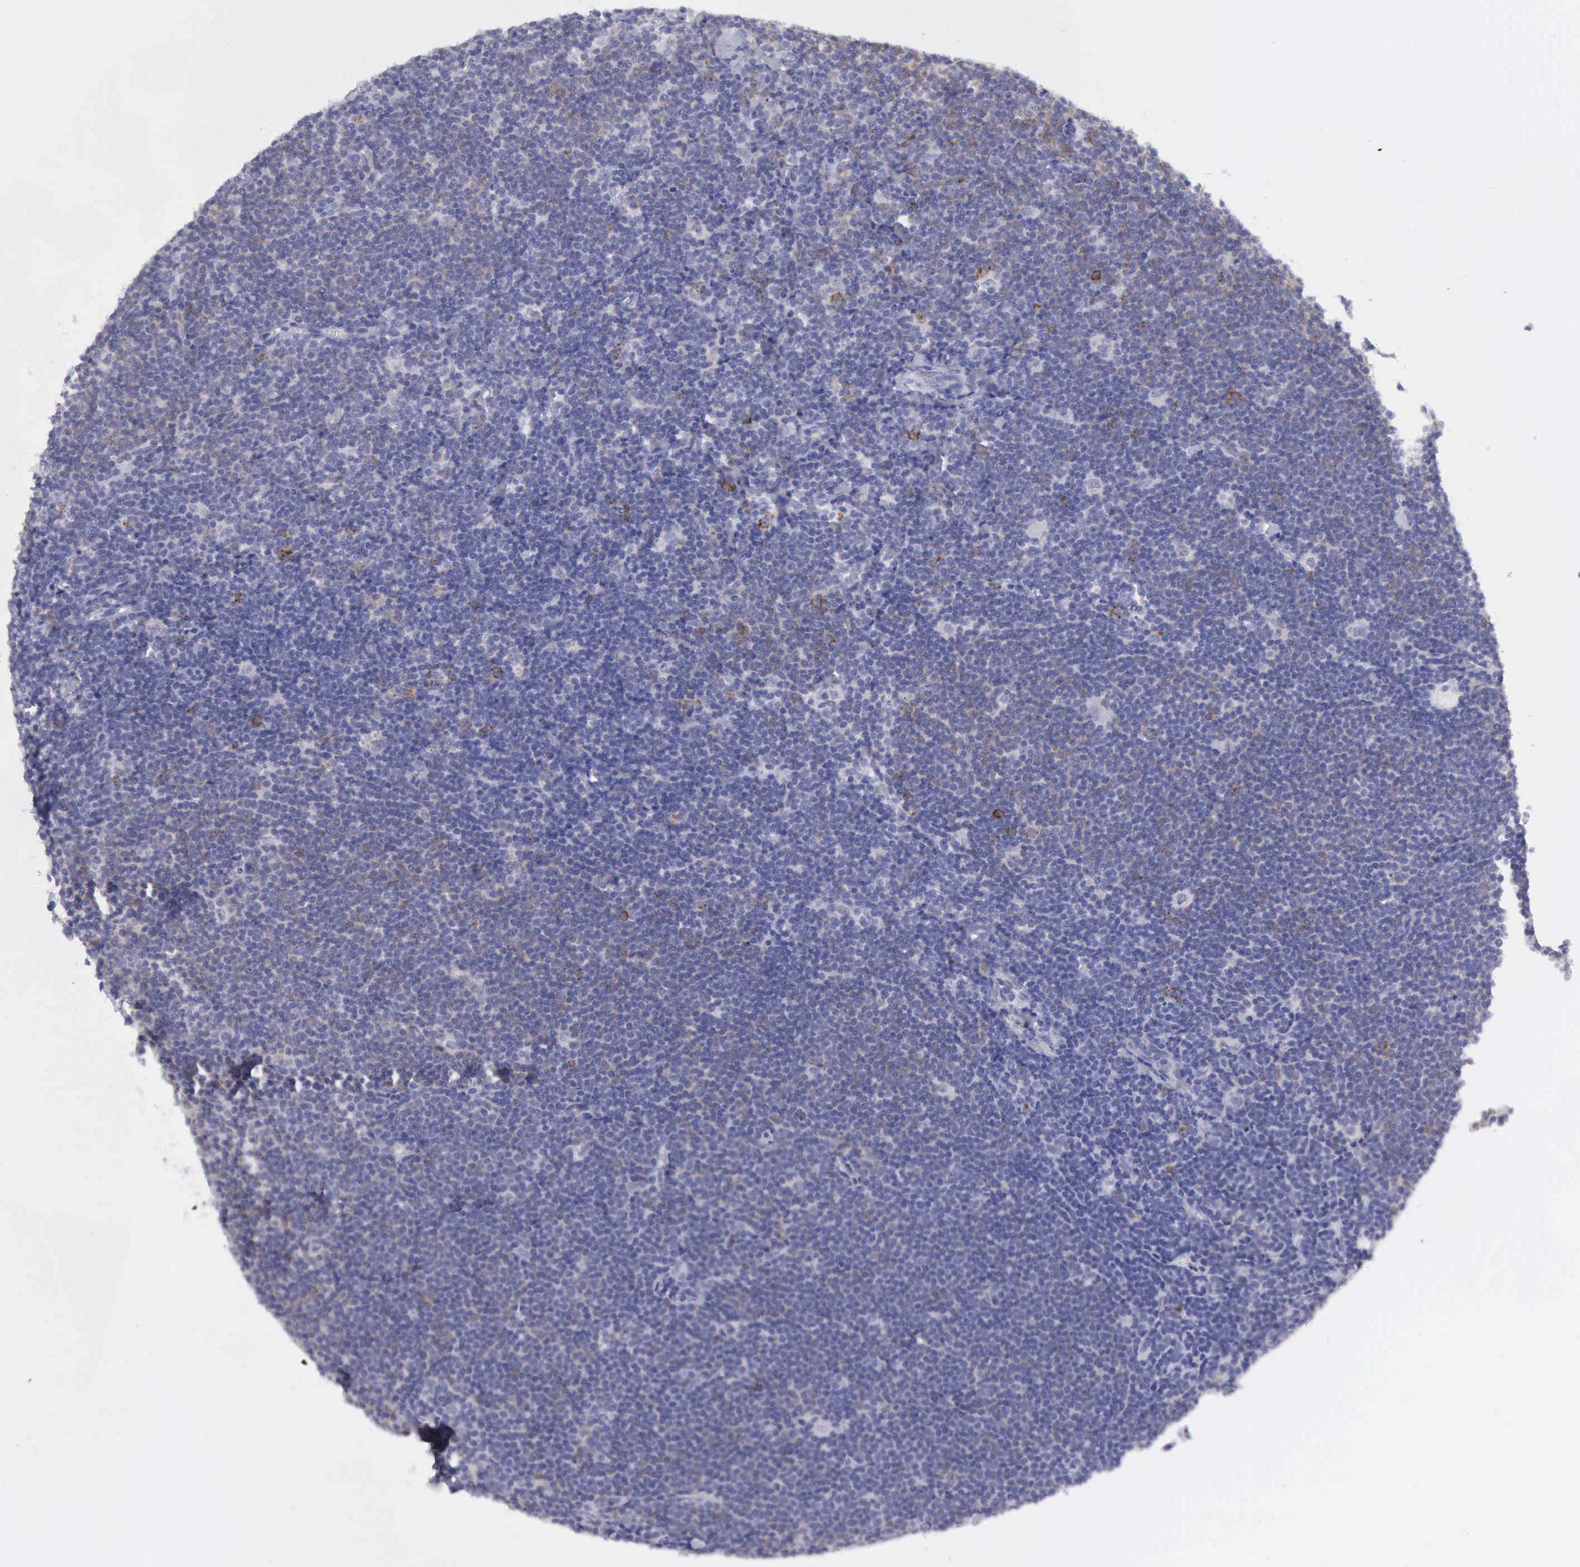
{"staining": {"intensity": "negative", "quantity": "none", "location": "none"}, "tissue": "lymphoma", "cell_type": "Tumor cells", "image_type": "cancer", "snomed": [{"axis": "morphology", "description": "Malignant lymphoma, non-Hodgkin's type, Low grade"}, {"axis": "topography", "description": "Lymph node"}], "caption": "DAB immunohistochemical staining of lymphoma exhibits no significant staining in tumor cells. (Stains: DAB immunohistochemistry with hematoxylin counter stain, Microscopy: brightfield microscopy at high magnification).", "gene": "TFRC", "patient": {"sex": "male", "age": 65}}